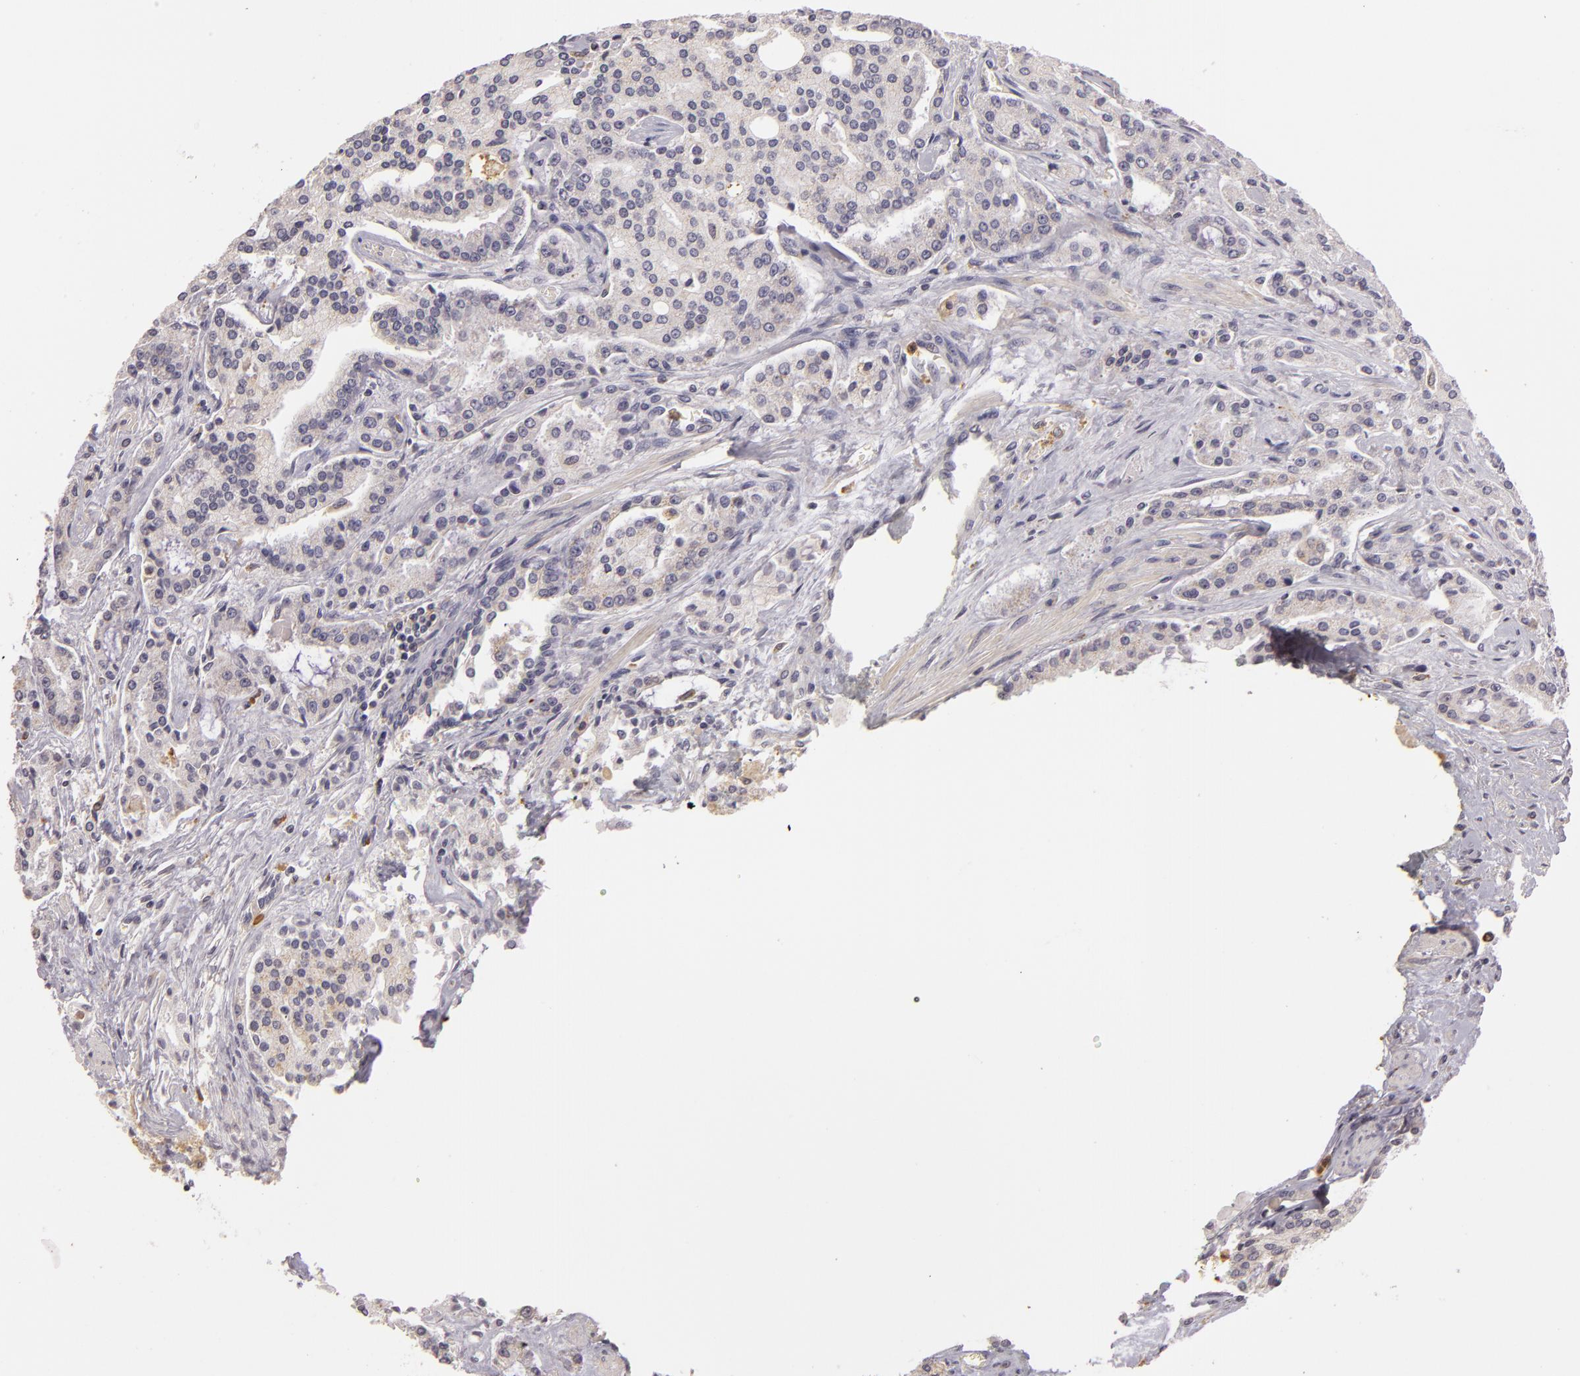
{"staining": {"intensity": "weak", "quantity": "<25%", "location": "cytoplasmic/membranous"}, "tissue": "prostate cancer", "cell_type": "Tumor cells", "image_type": "cancer", "snomed": [{"axis": "morphology", "description": "Adenocarcinoma, Medium grade"}, {"axis": "topography", "description": "Prostate"}], "caption": "Immunohistochemistry (IHC) of human adenocarcinoma (medium-grade) (prostate) exhibits no expression in tumor cells.", "gene": "TLR8", "patient": {"sex": "male", "age": 72}}